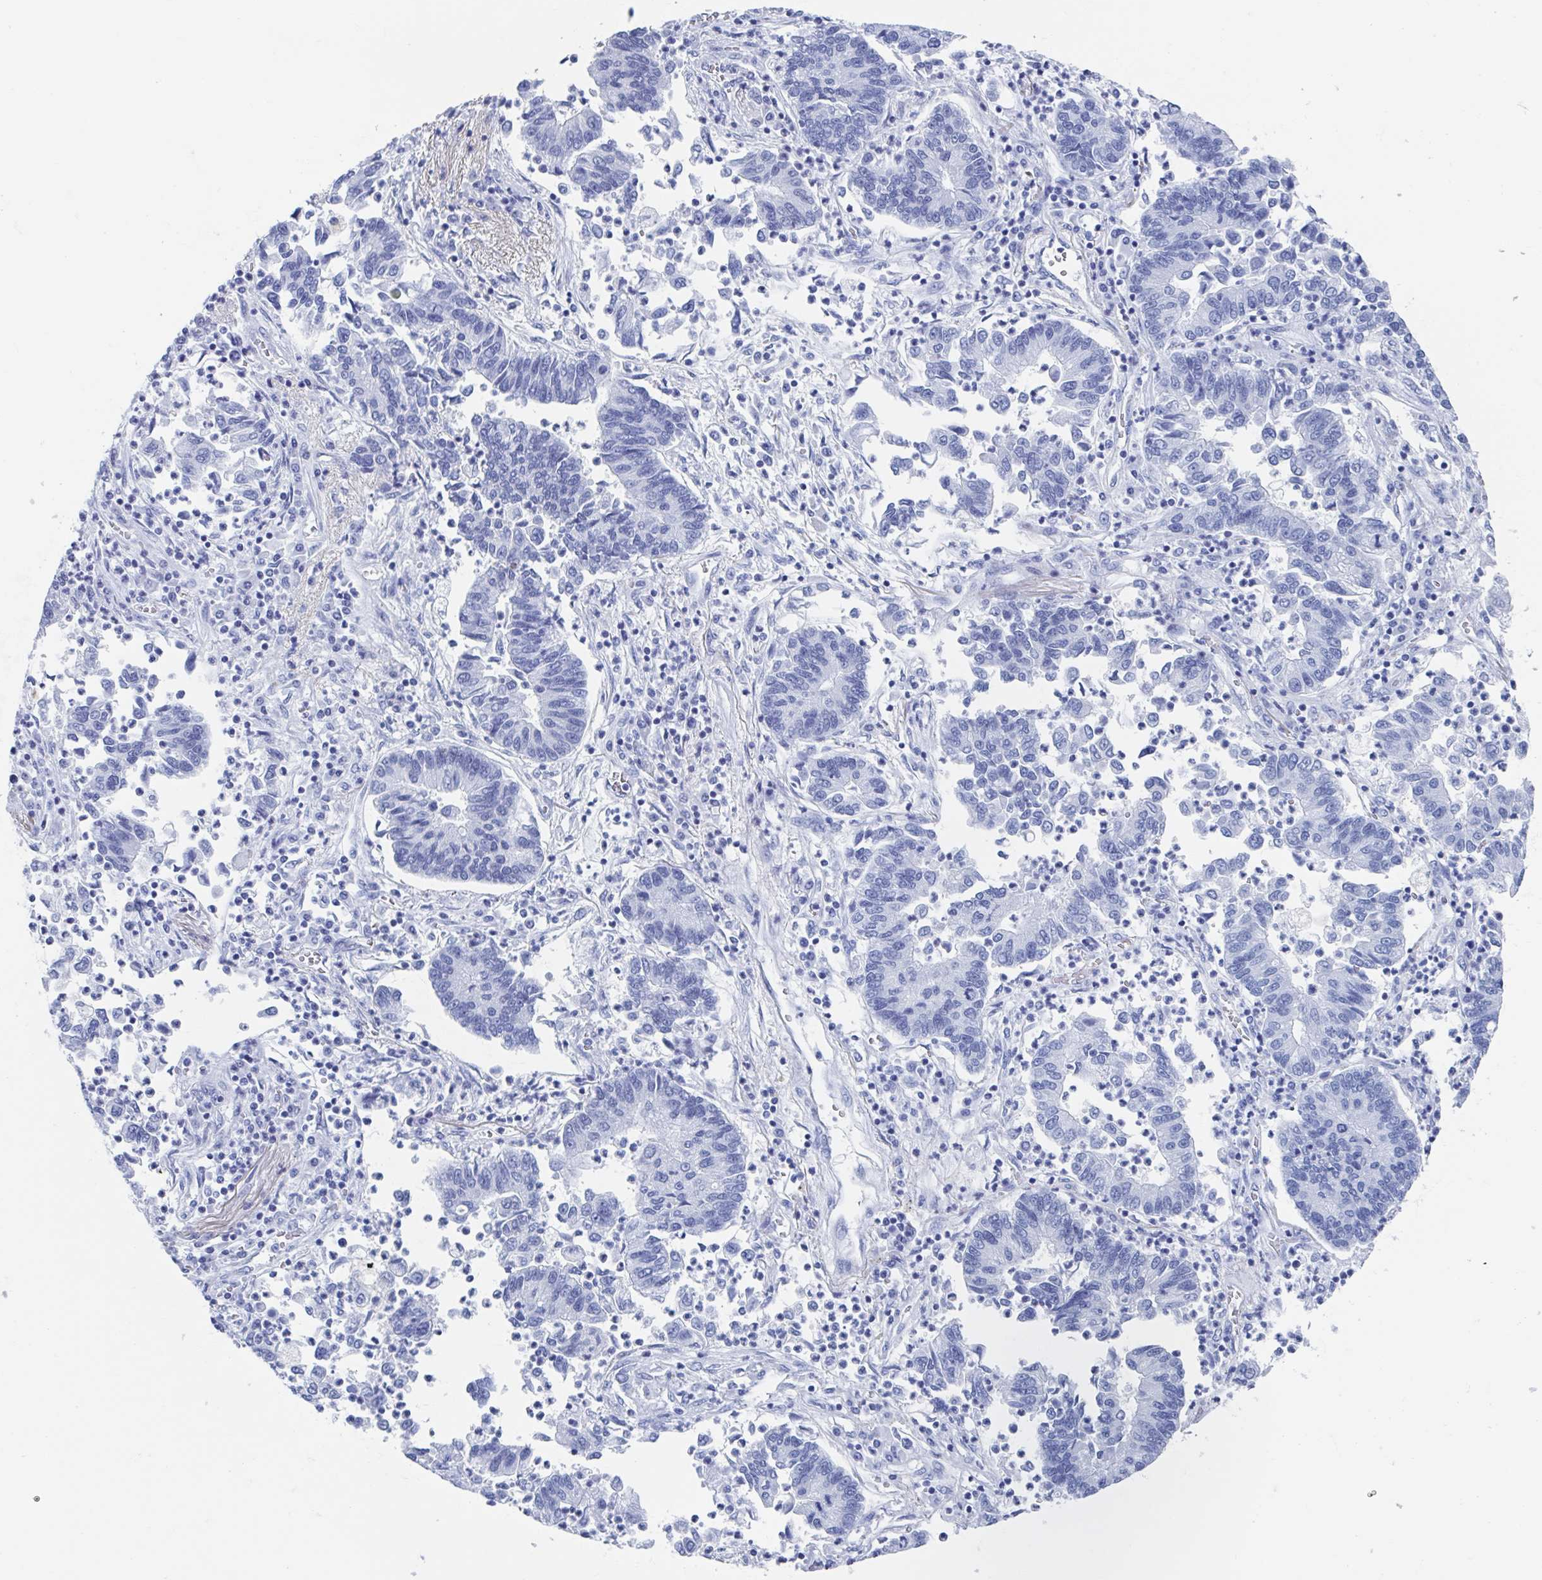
{"staining": {"intensity": "negative", "quantity": "none", "location": "none"}, "tissue": "lung cancer", "cell_type": "Tumor cells", "image_type": "cancer", "snomed": [{"axis": "morphology", "description": "Adenocarcinoma, NOS"}, {"axis": "topography", "description": "Lung"}], "caption": "There is no significant expression in tumor cells of lung cancer (adenocarcinoma).", "gene": "C10orf53", "patient": {"sex": "female", "age": 57}}